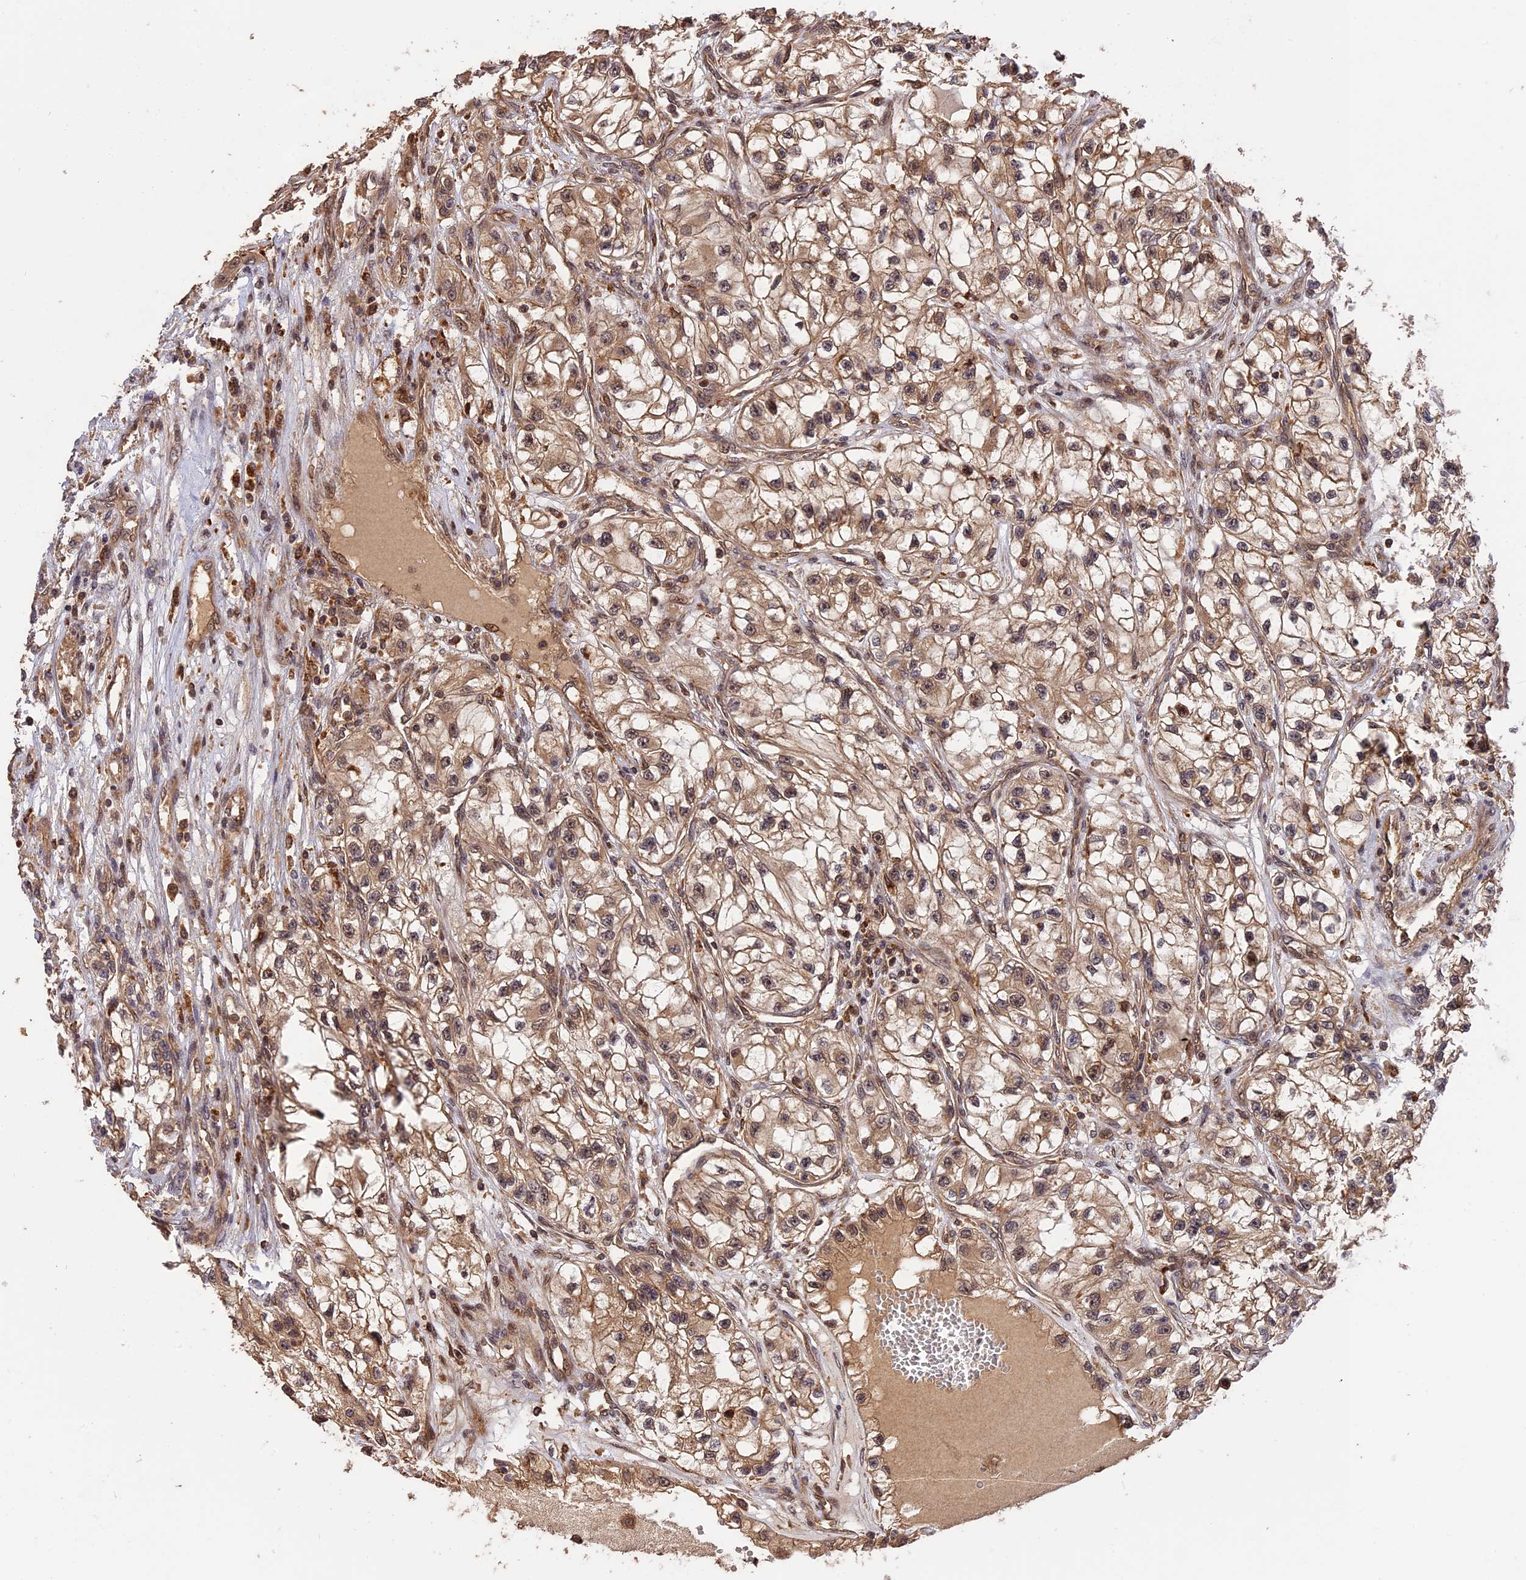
{"staining": {"intensity": "moderate", "quantity": ">75%", "location": "cytoplasmic/membranous,nuclear"}, "tissue": "renal cancer", "cell_type": "Tumor cells", "image_type": "cancer", "snomed": [{"axis": "morphology", "description": "Adenocarcinoma, NOS"}, {"axis": "topography", "description": "Kidney"}], "caption": "Protein staining by immunohistochemistry shows moderate cytoplasmic/membranous and nuclear expression in about >75% of tumor cells in renal cancer (adenocarcinoma).", "gene": "ESCO1", "patient": {"sex": "female", "age": 57}}